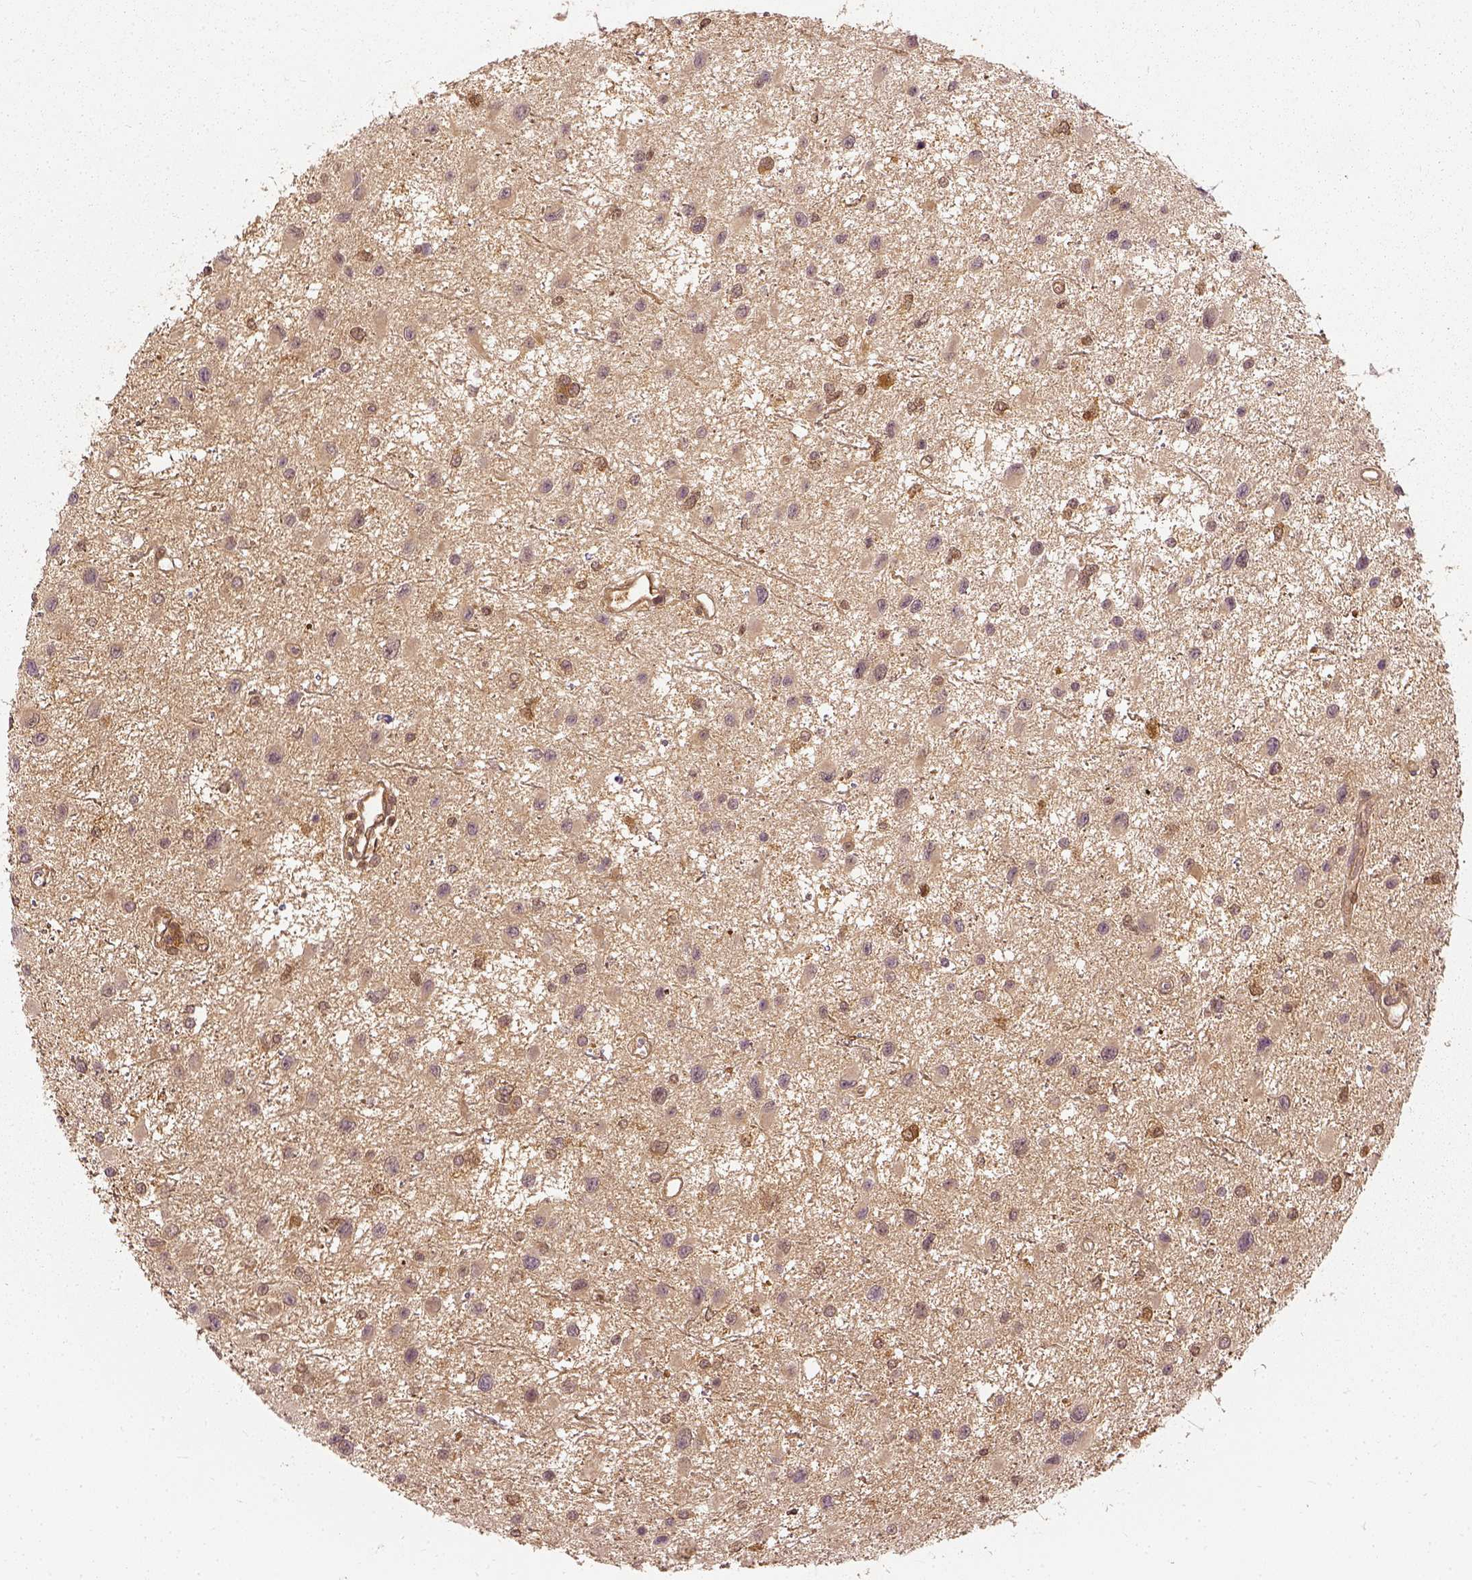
{"staining": {"intensity": "moderate", "quantity": "<25%", "location": "cytoplasmic/membranous"}, "tissue": "glioma", "cell_type": "Tumor cells", "image_type": "cancer", "snomed": [{"axis": "morphology", "description": "Glioma, malignant, Low grade"}, {"axis": "topography", "description": "Brain"}], "caption": "Glioma stained with IHC displays moderate cytoplasmic/membranous staining in about <25% of tumor cells. The staining is performed using DAB brown chromogen to label protein expression. The nuclei are counter-stained blue using hematoxylin.", "gene": "GPI", "patient": {"sex": "female", "age": 32}}